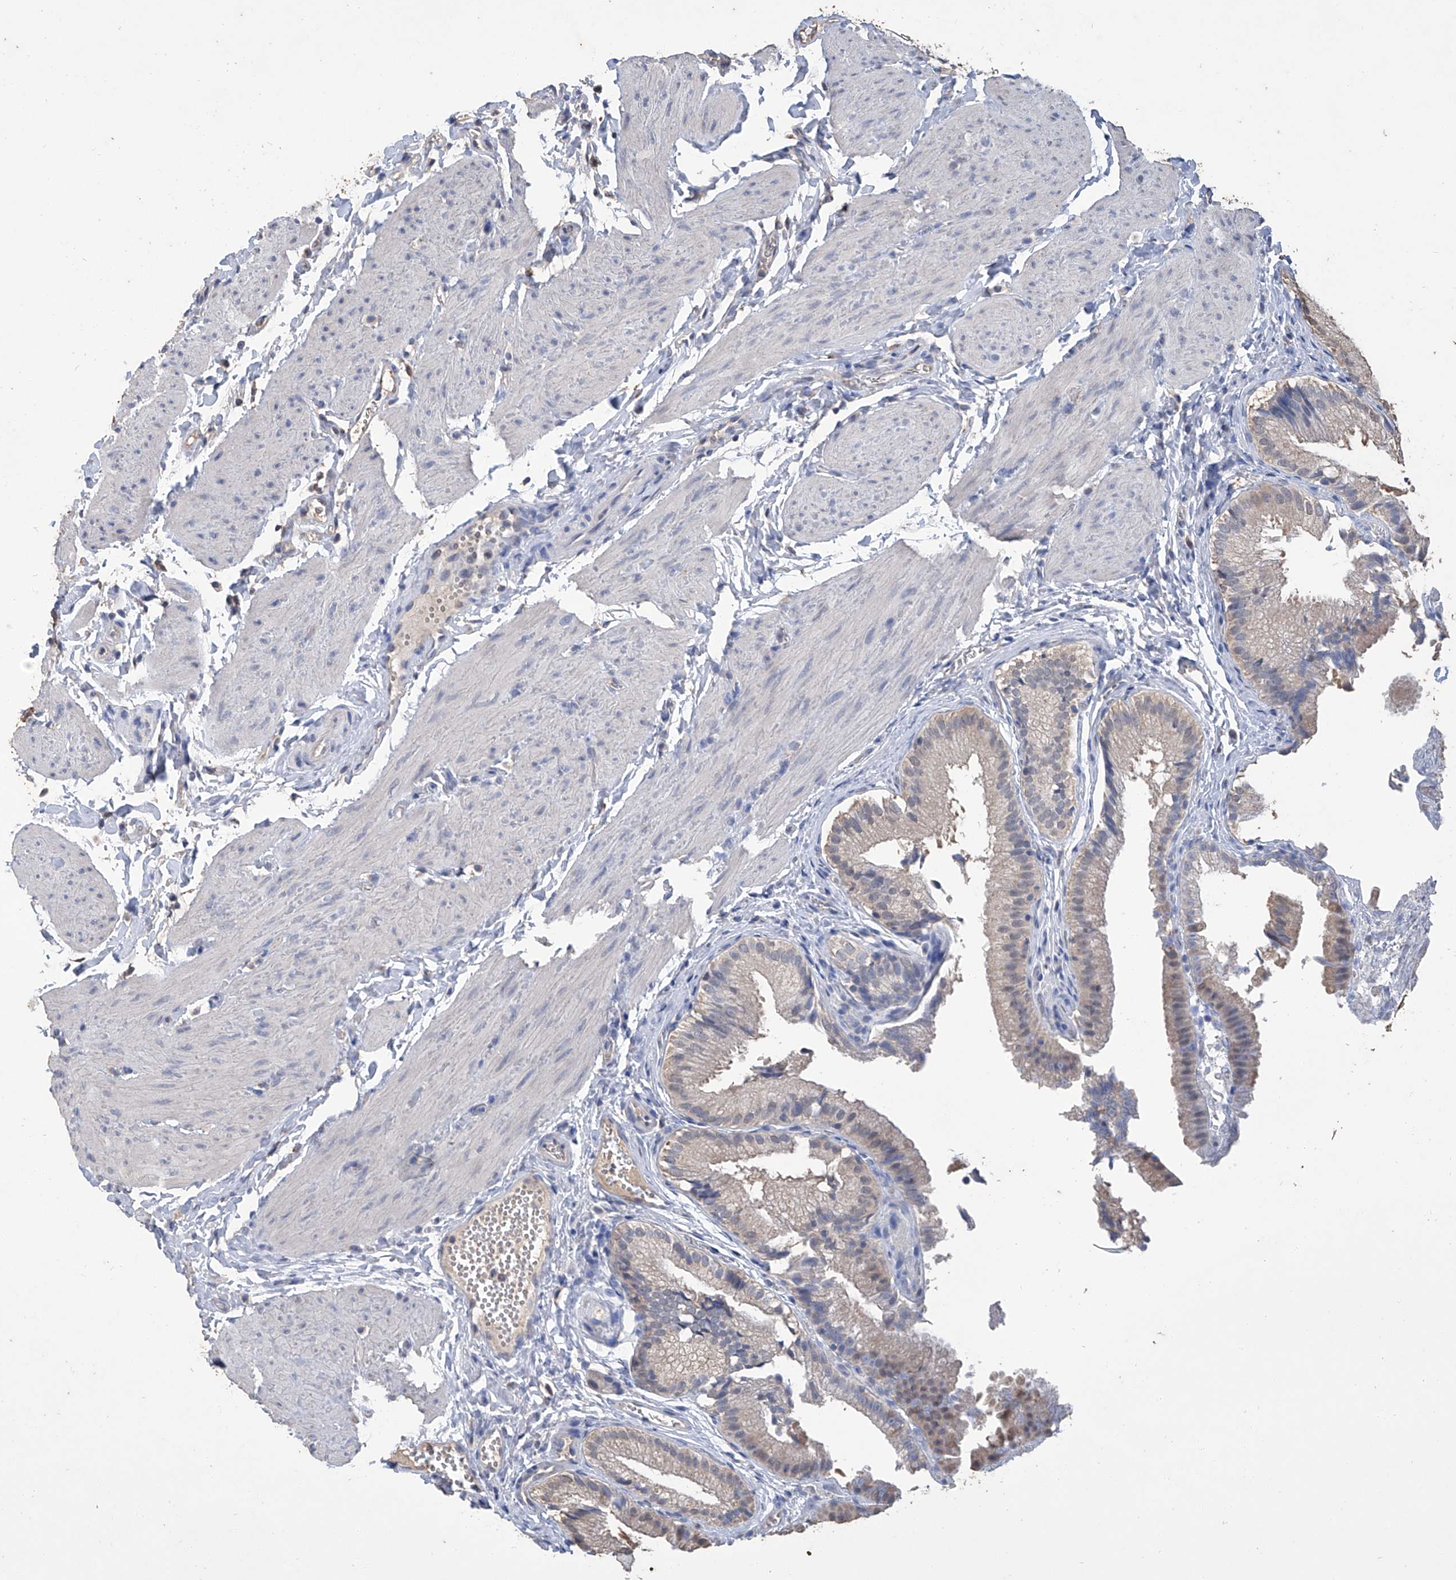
{"staining": {"intensity": "negative", "quantity": "none", "location": "none"}, "tissue": "gallbladder", "cell_type": "Glandular cells", "image_type": "normal", "snomed": [{"axis": "morphology", "description": "Normal tissue, NOS"}, {"axis": "topography", "description": "Gallbladder"}], "caption": "The histopathology image demonstrates no significant expression in glandular cells of gallbladder.", "gene": "GPT", "patient": {"sex": "female", "age": 30}}